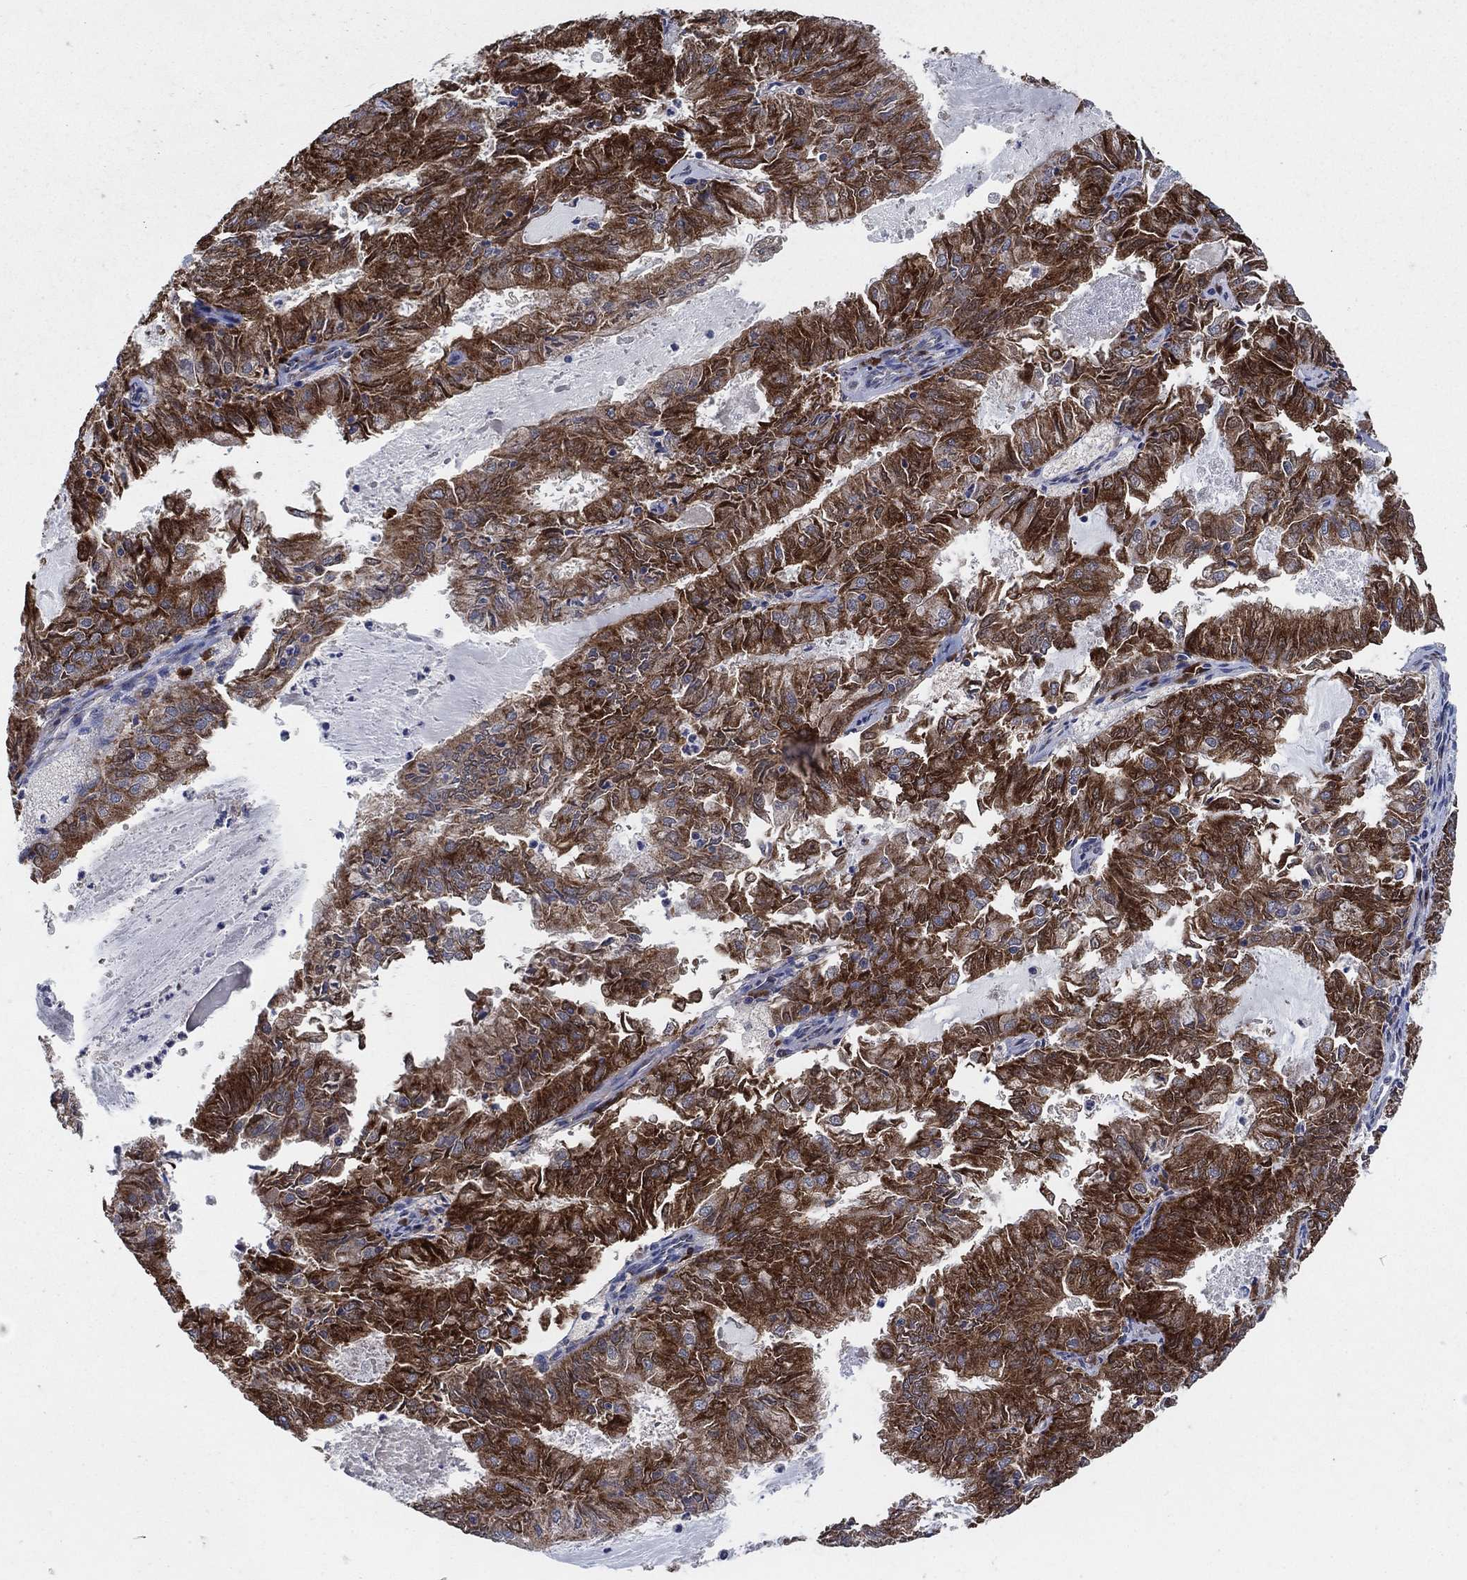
{"staining": {"intensity": "strong", "quantity": ">75%", "location": "cytoplasmic/membranous"}, "tissue": "endometrial cancer", "cell_type": "Tumor cells", "image_type": "cancer", "snomed": [{"axis": "morphology", "description": "Adenocarcinoma, NOS"}, {"axis": "topography", "description": "Endometrium"}], "caption": "A photomicrograph of human endometrial adenocarcinoma stained for a protein displays strong cytoplasmic/membranous brown staining in tumor cells.", "gene": "HID1", "patient": {"sex": "female", "age": 57}}